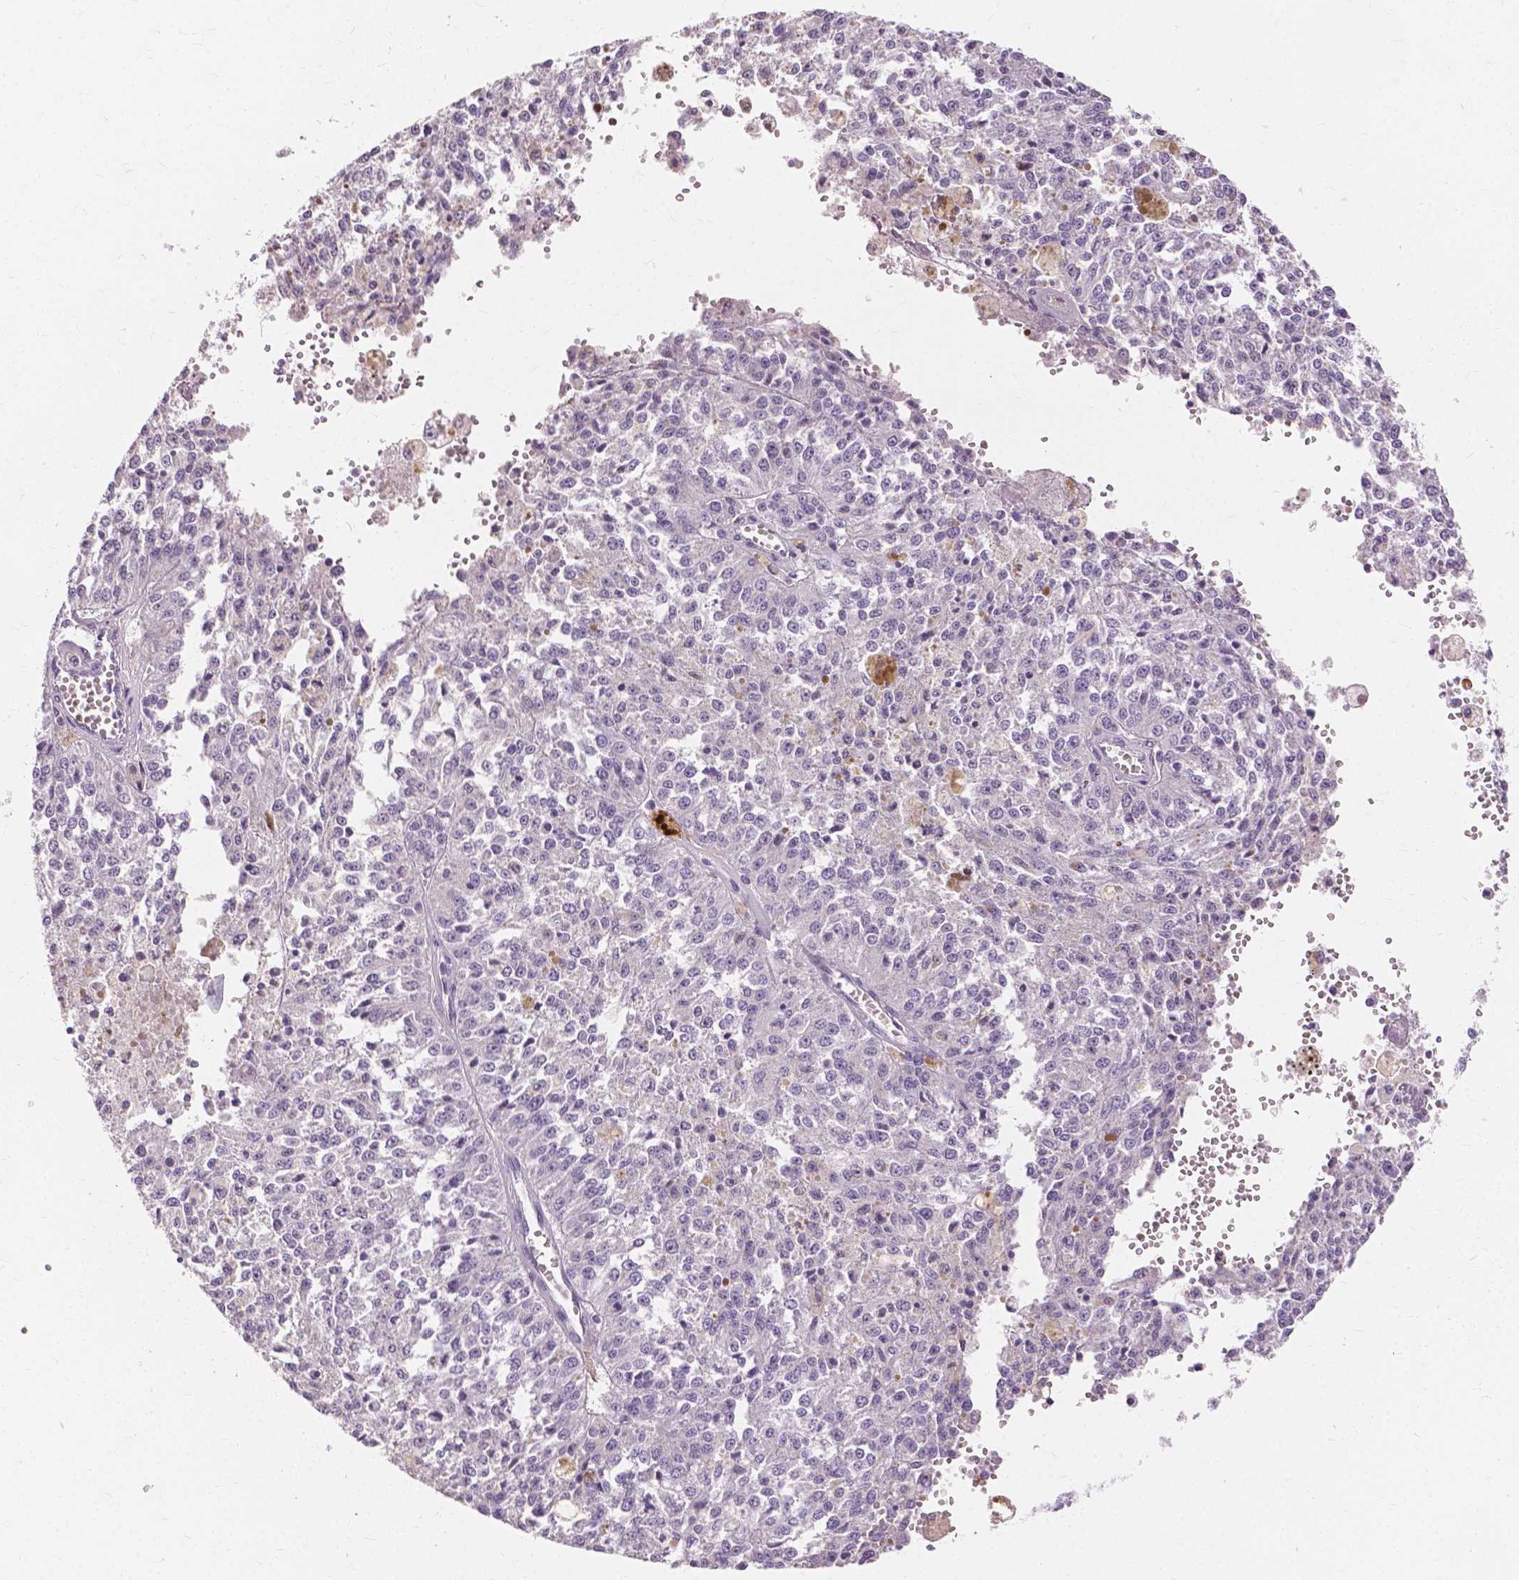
{"staining": {"intensity": "negative", "quantity": "none", "location": "none"}, "tissue": "melanoma", "cell_type": "Tumor cells", "image_type": "cancer", "snomed": [{"axis": "morphology", "description": "Malignant melanoma, Metastatic site"}, {"axis": "topography", "description": "Lymph node"}], "caption": "The histopathology image demonstrates no significant expression in tumor cells of malignant melanoma (metastatic site).", "gene": "CXCR2", "patient": {"sex": "female", "age": 64}}